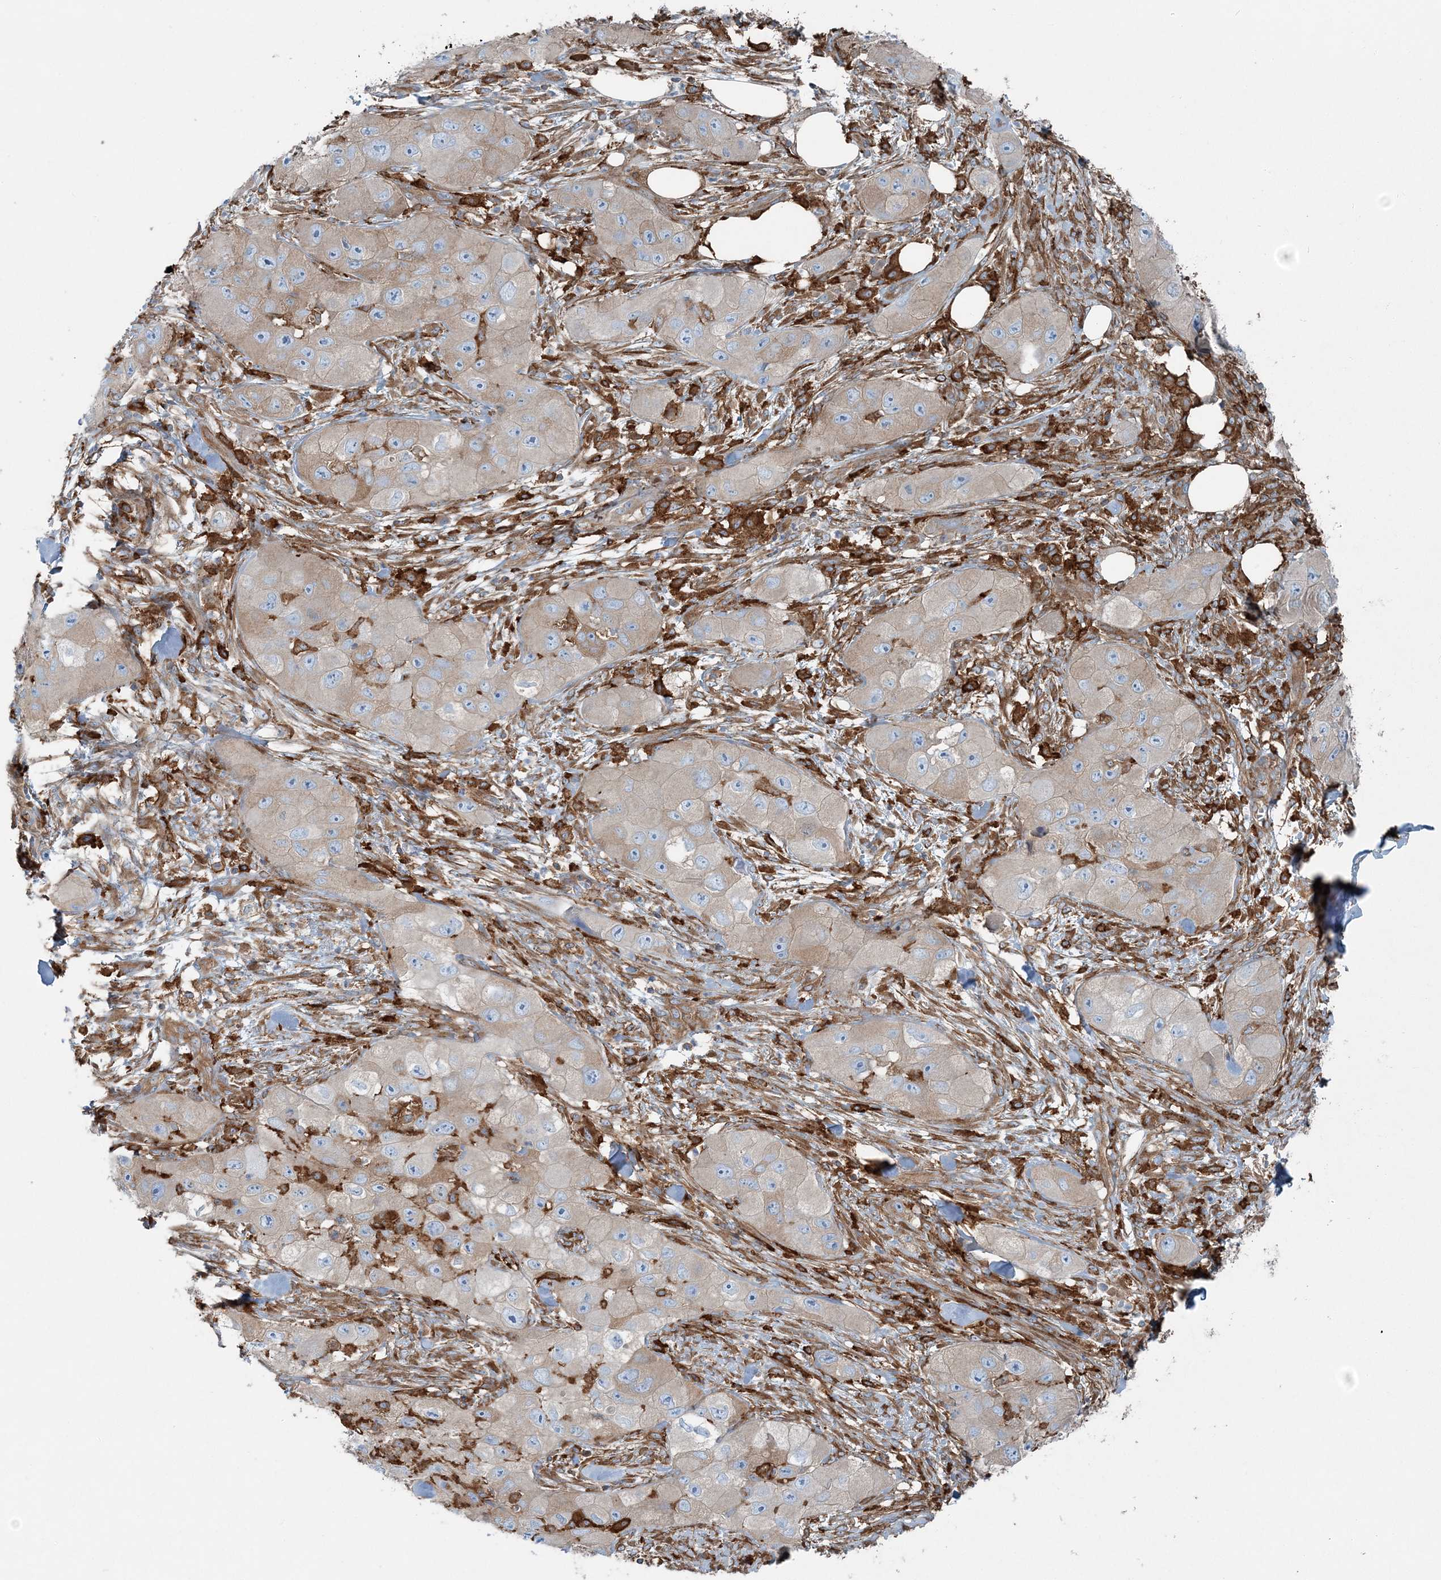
{"staining": {"intensity": "weak", "quantity": "25%-75%", "location": "cytoplasmic/membranous"}, "tissue": "skin cancer", "cell_type": "Tumor cells", "image_type": "cancer", "snomed": [{"axis": "morphology", "description": "Squamous cell carcinoma, NOS"}, {"axis": "topography", "description": "Skin"}, {"axis": "topography", "description": "Subcutis"}], "caption": "Approximately 25%-75% of tumor cells in skin cancer (squamous cell carcinoma) demonstrate weak cytoplasmic/membranous protein positivity as visualized by brown immunohistochemical staining.", "gene": "SNX2", "patient": {"sex": "male", "age": 73}}